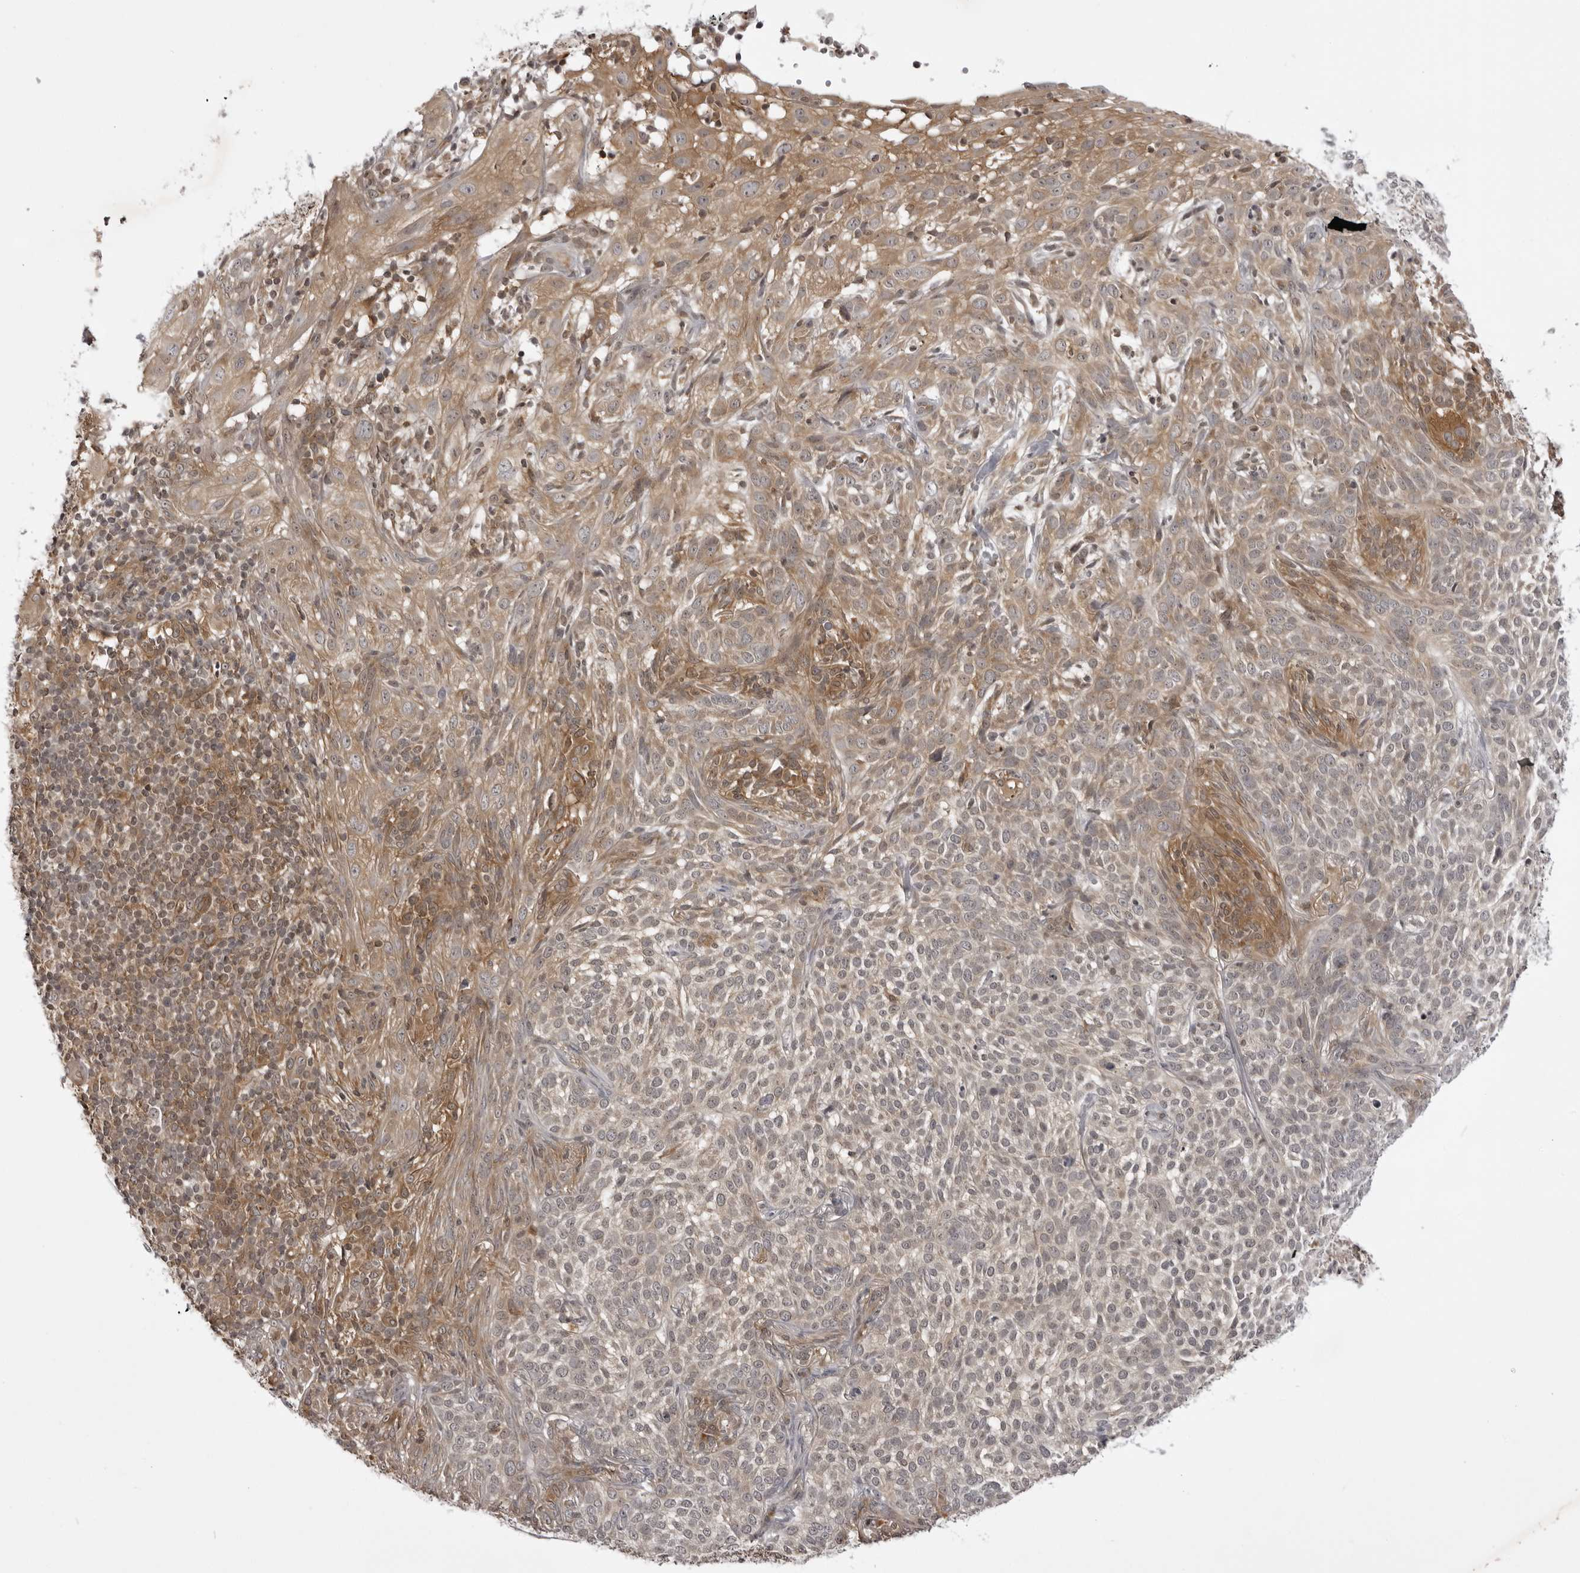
{"staining": {"intensity": "weak", "quantity": ">75%", "location": "cytoplasmic/membranous"}, "tissue": "skin cancer", "cell_type": "Tumor cells", "image_type": "cancer", "snomed": [{"axis": "morphology", "description": "Basal cell carcinoma"}, {"axis": "topography", "description": "Skin"}], "caption": "IHC (DAB (3,3'-diaminobenzidine)) staining of skin cancer (basal cell carcinoma) demonstrates weak cytoplasmic/membranous protein expression in about >75% of tumor cells.", "gene": "USP43", "patient": {"sex": "female", "age": 64}}